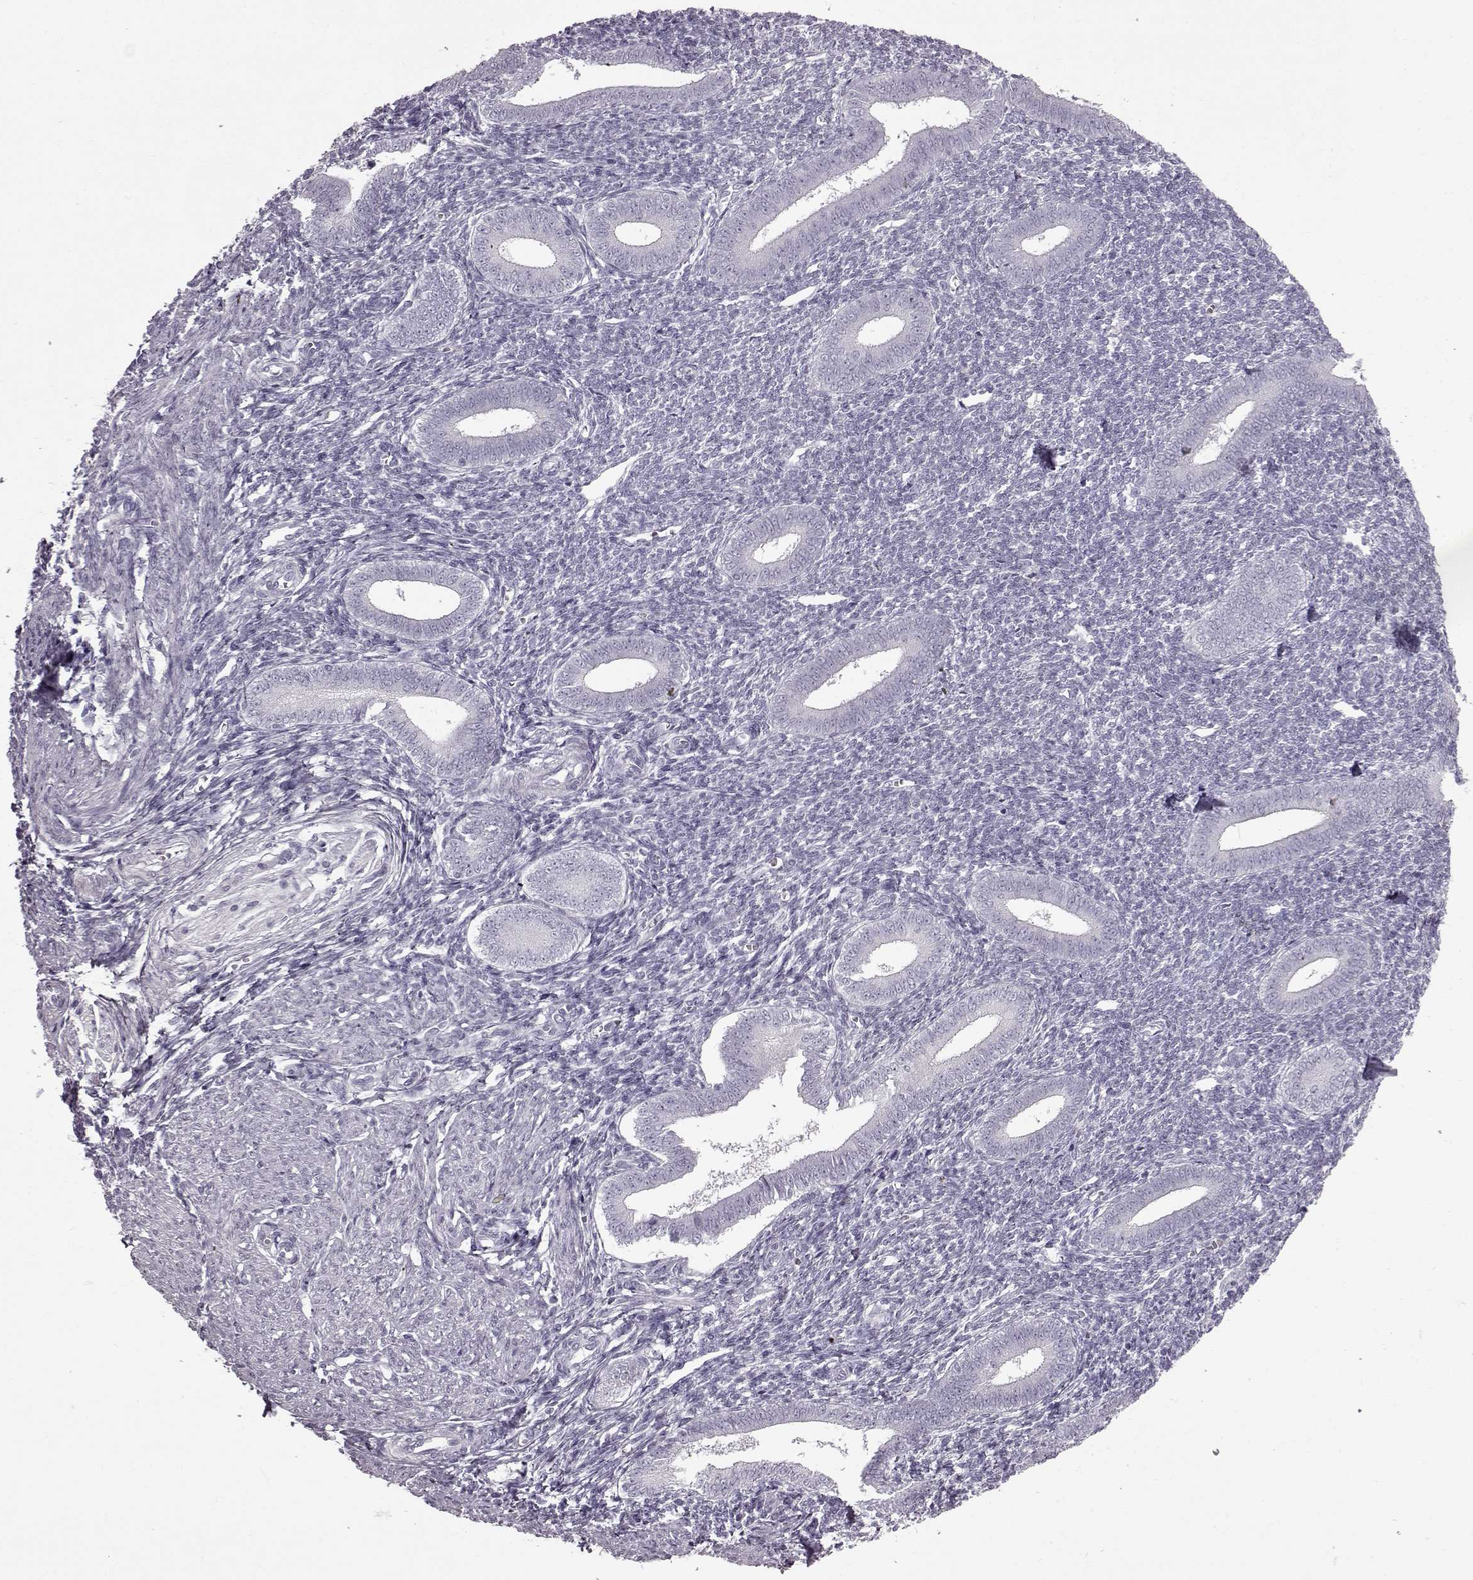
{"staining": {"intensity": "negative", "quantity": "none", "location": "none"}, "tissue": "endometrium", "cell_type": "Cells in endometrial stroma", "image_type": "normal", "snomed": [{"axis": "morphology", "description": "Normal tissue, NOS"}, {"axis": "topography", "description": "Endometrium"}], "caption": "Immunohistochemistry (IHC) photomicrograph of normal endometrium: human endometrium stained with DAB (3,3'-diaminobenzidine) demonstrates no significant protein staining in cells in endometrial stroma. Nuclei are stained in blue.", "gene": "SLC28A2", "patient": {"sex": "female", "age": 25}}